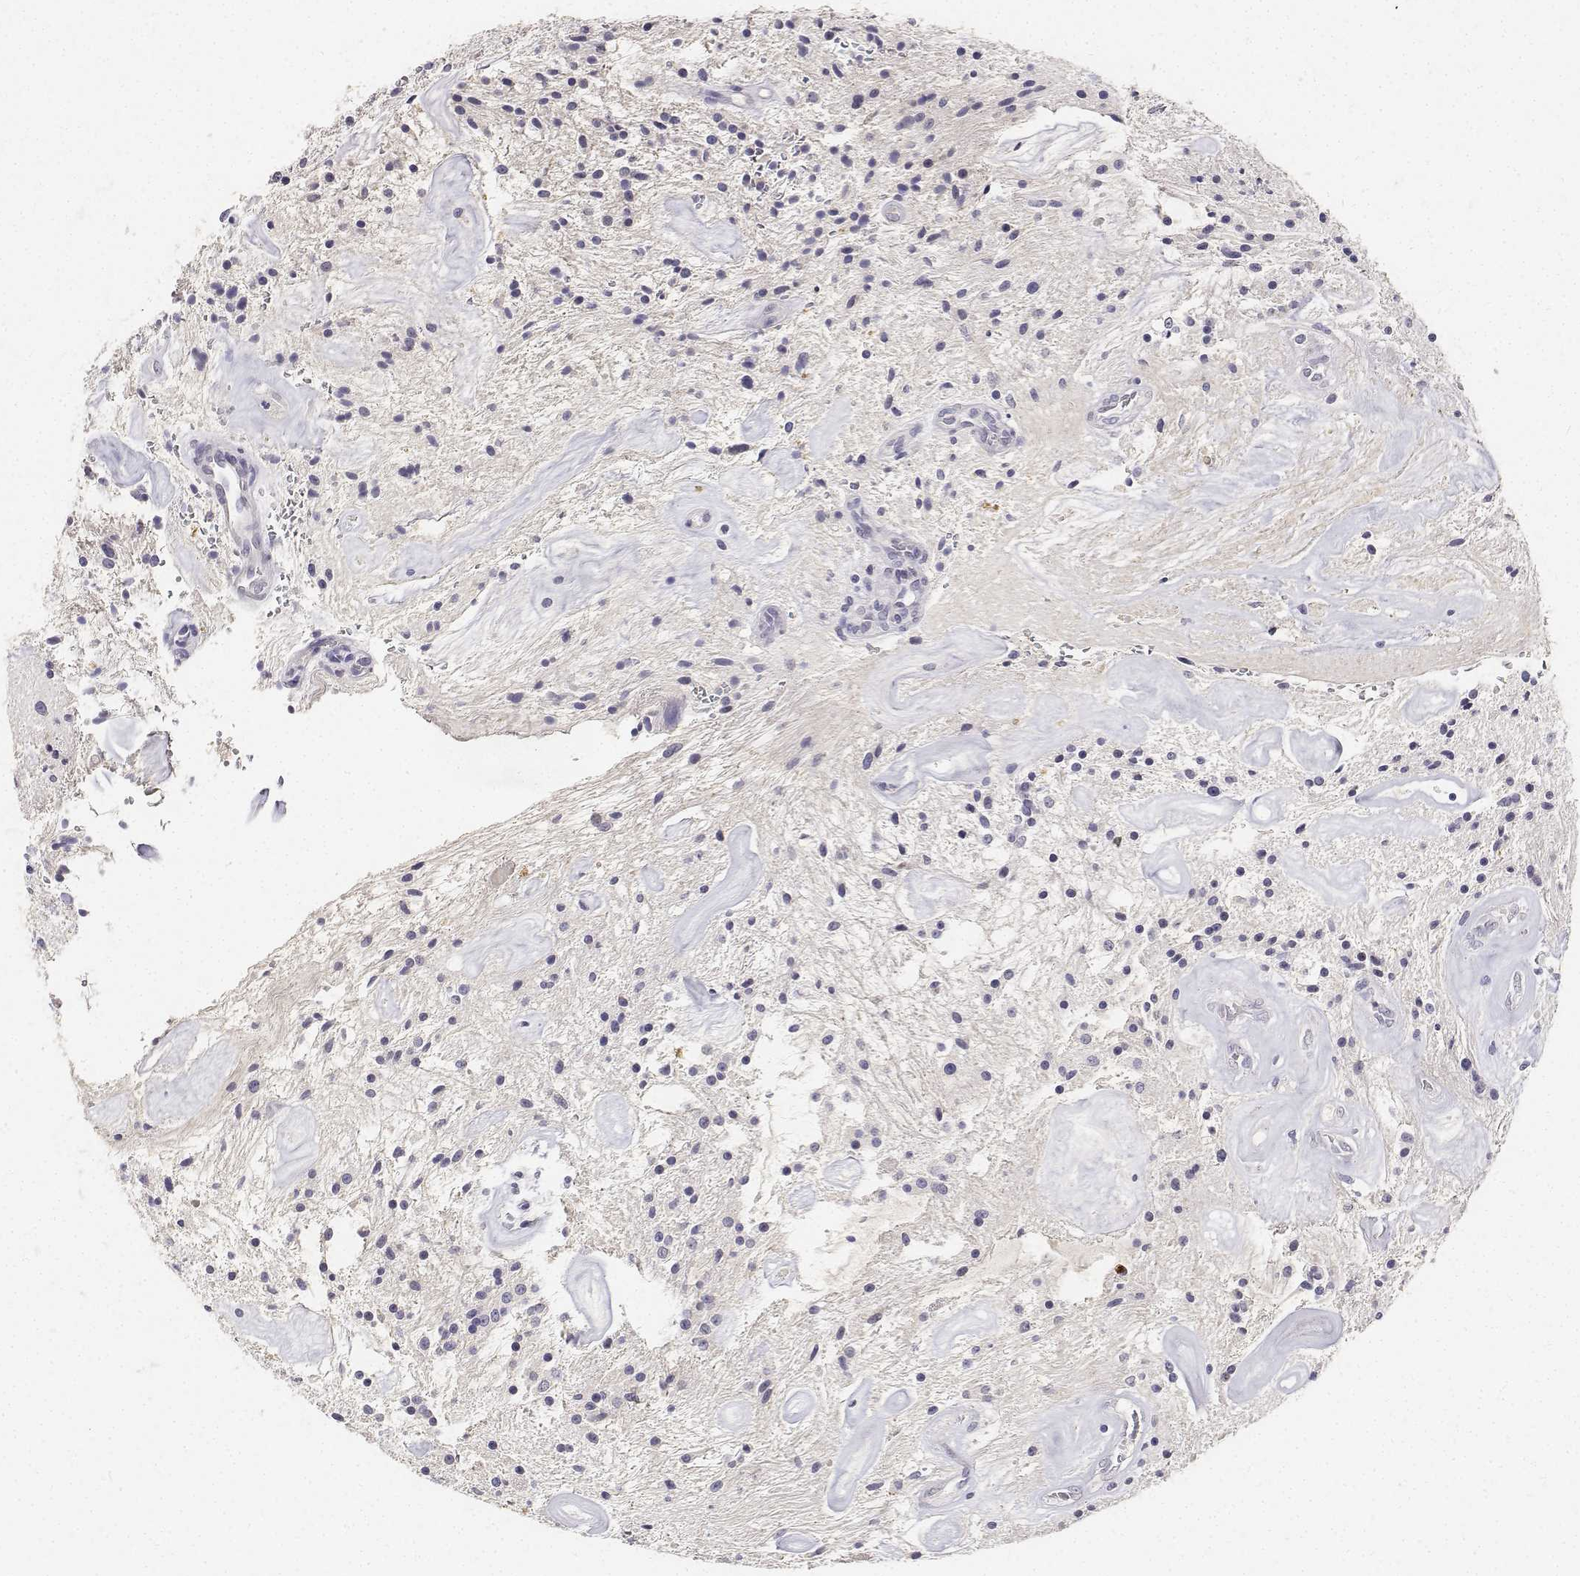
{"staining": {"intensity": "negative", "quantity": "none", "location": "none"}, "tissue": "glioma", "cell_type": "Tumor cells", "image_type": "cancer", "snomed": [{"axis": "morphology", "description": "Glioma, malignant, Low grade"}, {"axis": "topography", "description": "Cerebellum"}], "caption": "Glioma stained for a protein using immunohistochemistry displays no positivity tumor cells.", "gene": "PAEP", "patient": {"sex": "female", "age": 14}}